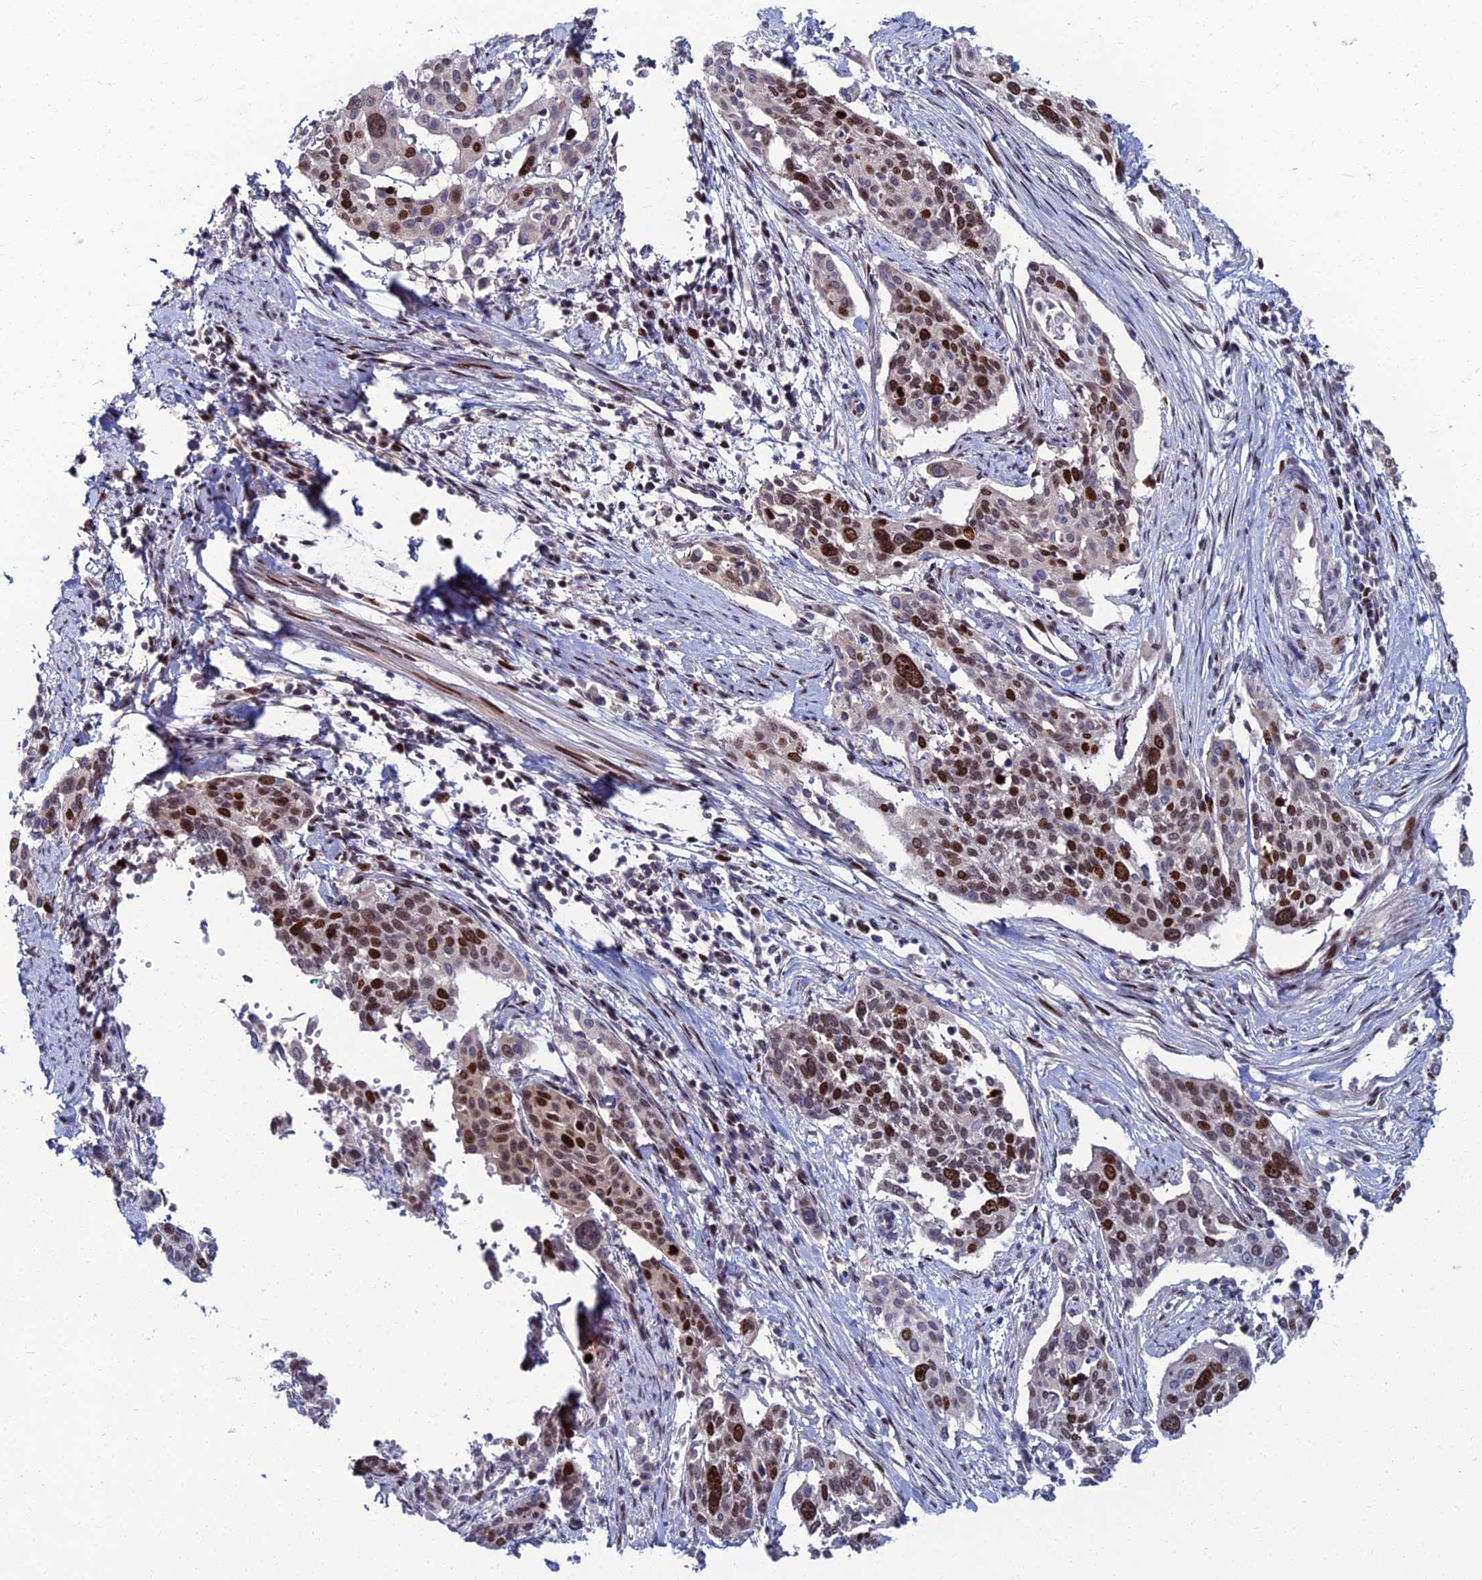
{"staining": {"intensity": "strong", "quantity": "<25%", "location": "nuclear"}, "tissue": "cervical cancer", "cell_type": "Tumor cells", "image_type": "cancer", "snomed": [{"axis": "morphology", "description": "Squamous cell carcinoma, NOS"}, {"axis": "topography", "description": "Cervix"}], "caption": "The image reveals immunohistochemical staining of cervical cancer. There is strong nuclear expression is identified in approximately <25% of tumor cells. (DAB (3,3'-diaminobenzidine) IHC with brightfield microscopy, high magnification).", "gene": "TAF9B", "patient": {"sex": "female", "age": 44}}